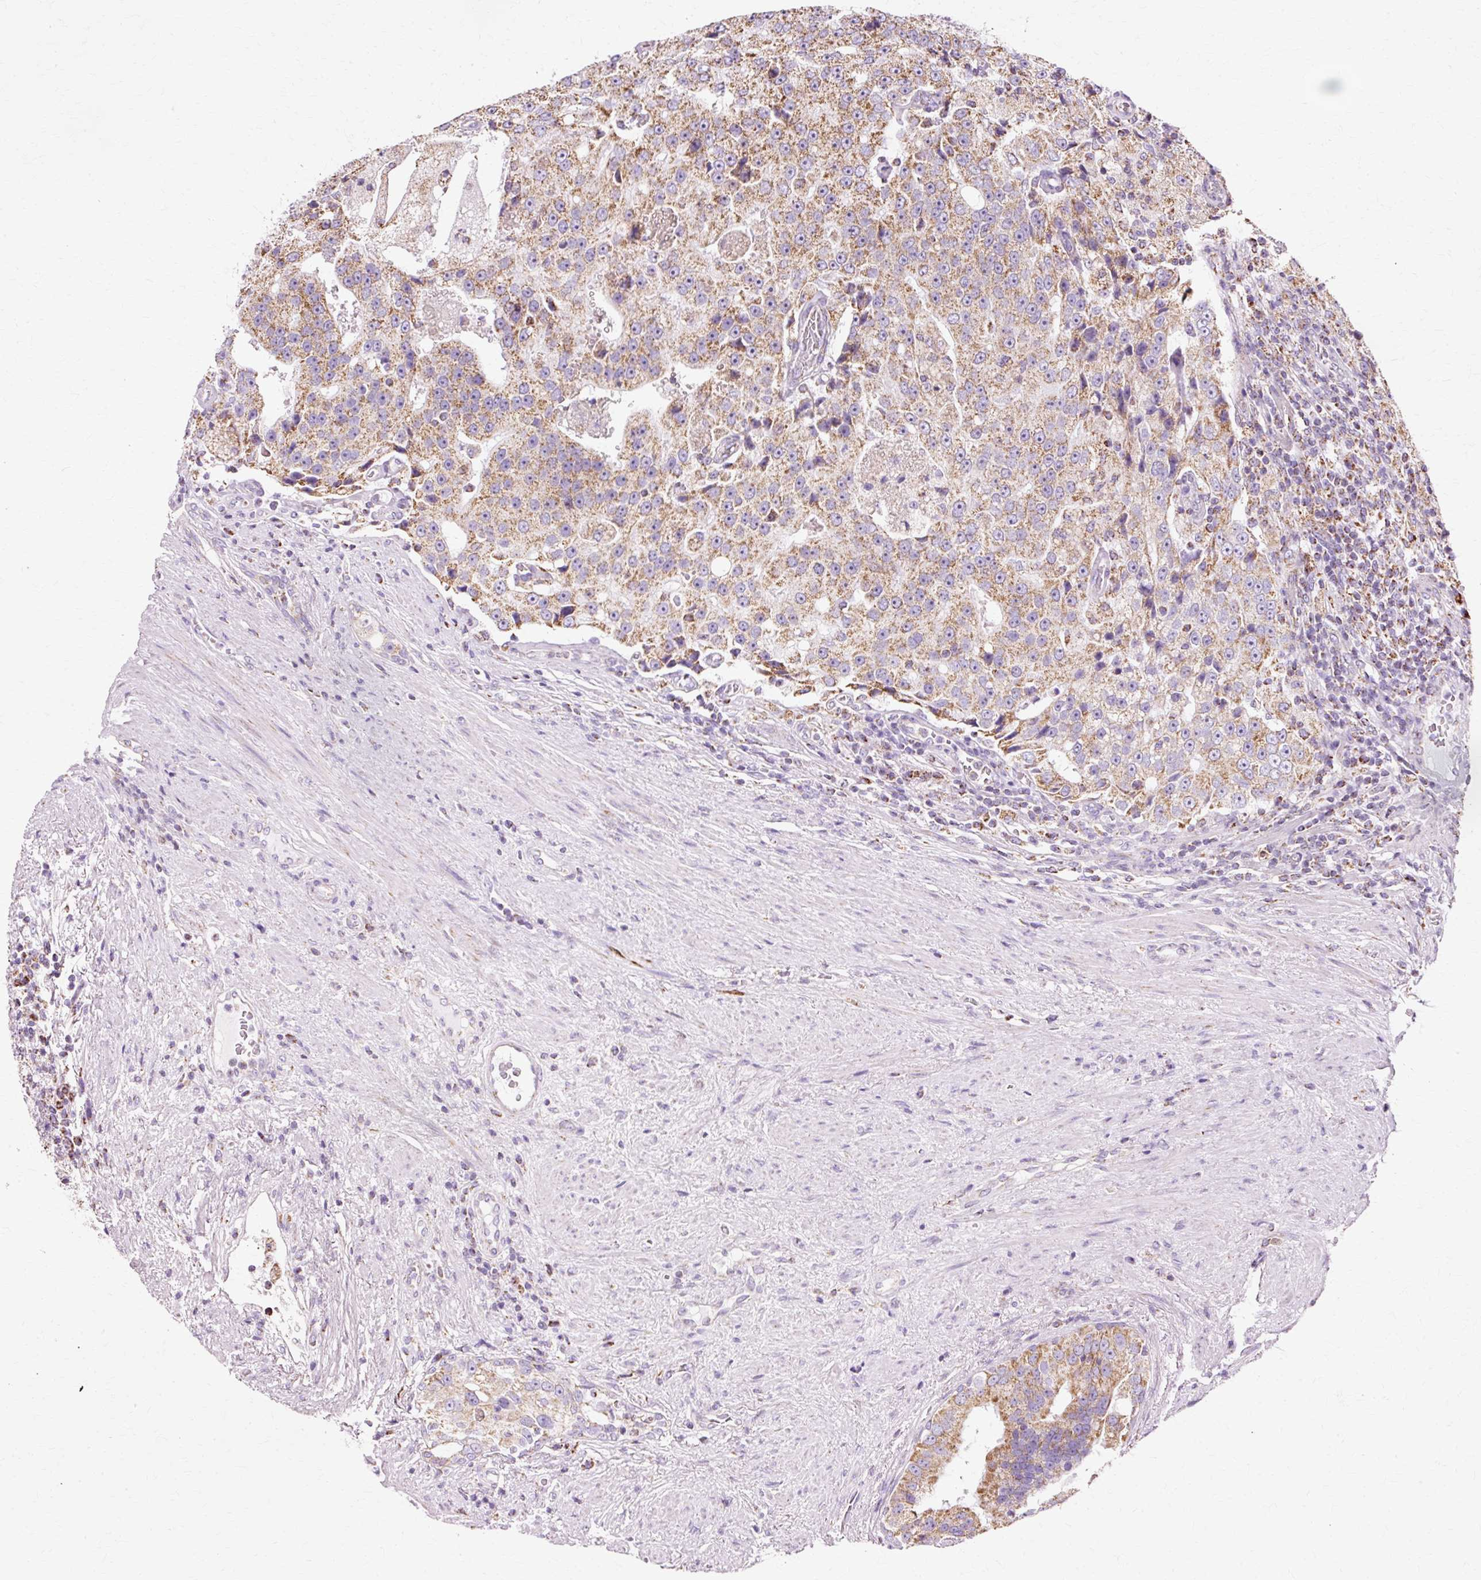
{"staining": {"intensity": "moderate", "quantity": ">75%", "location": "cytoplasmic/membranous"}, "tissue": "prostate cancer", "cell_type": "Tumor cells", "image_type": "cancer", "snomed": [{"axis": "morphology", "description": "Adenocarcinoma, High grade"}, {"axis": "topography", "description": "Prostate"}], "caption": "Adenocarcinoma (high-grade) (prostate) stained with a brown dye shows moderate cytoplasmic/membranous positive expression in approximately >75% of tumor cells.", "gene": "ATP5PO", "patient": {"sex": "male", "age": 70}}